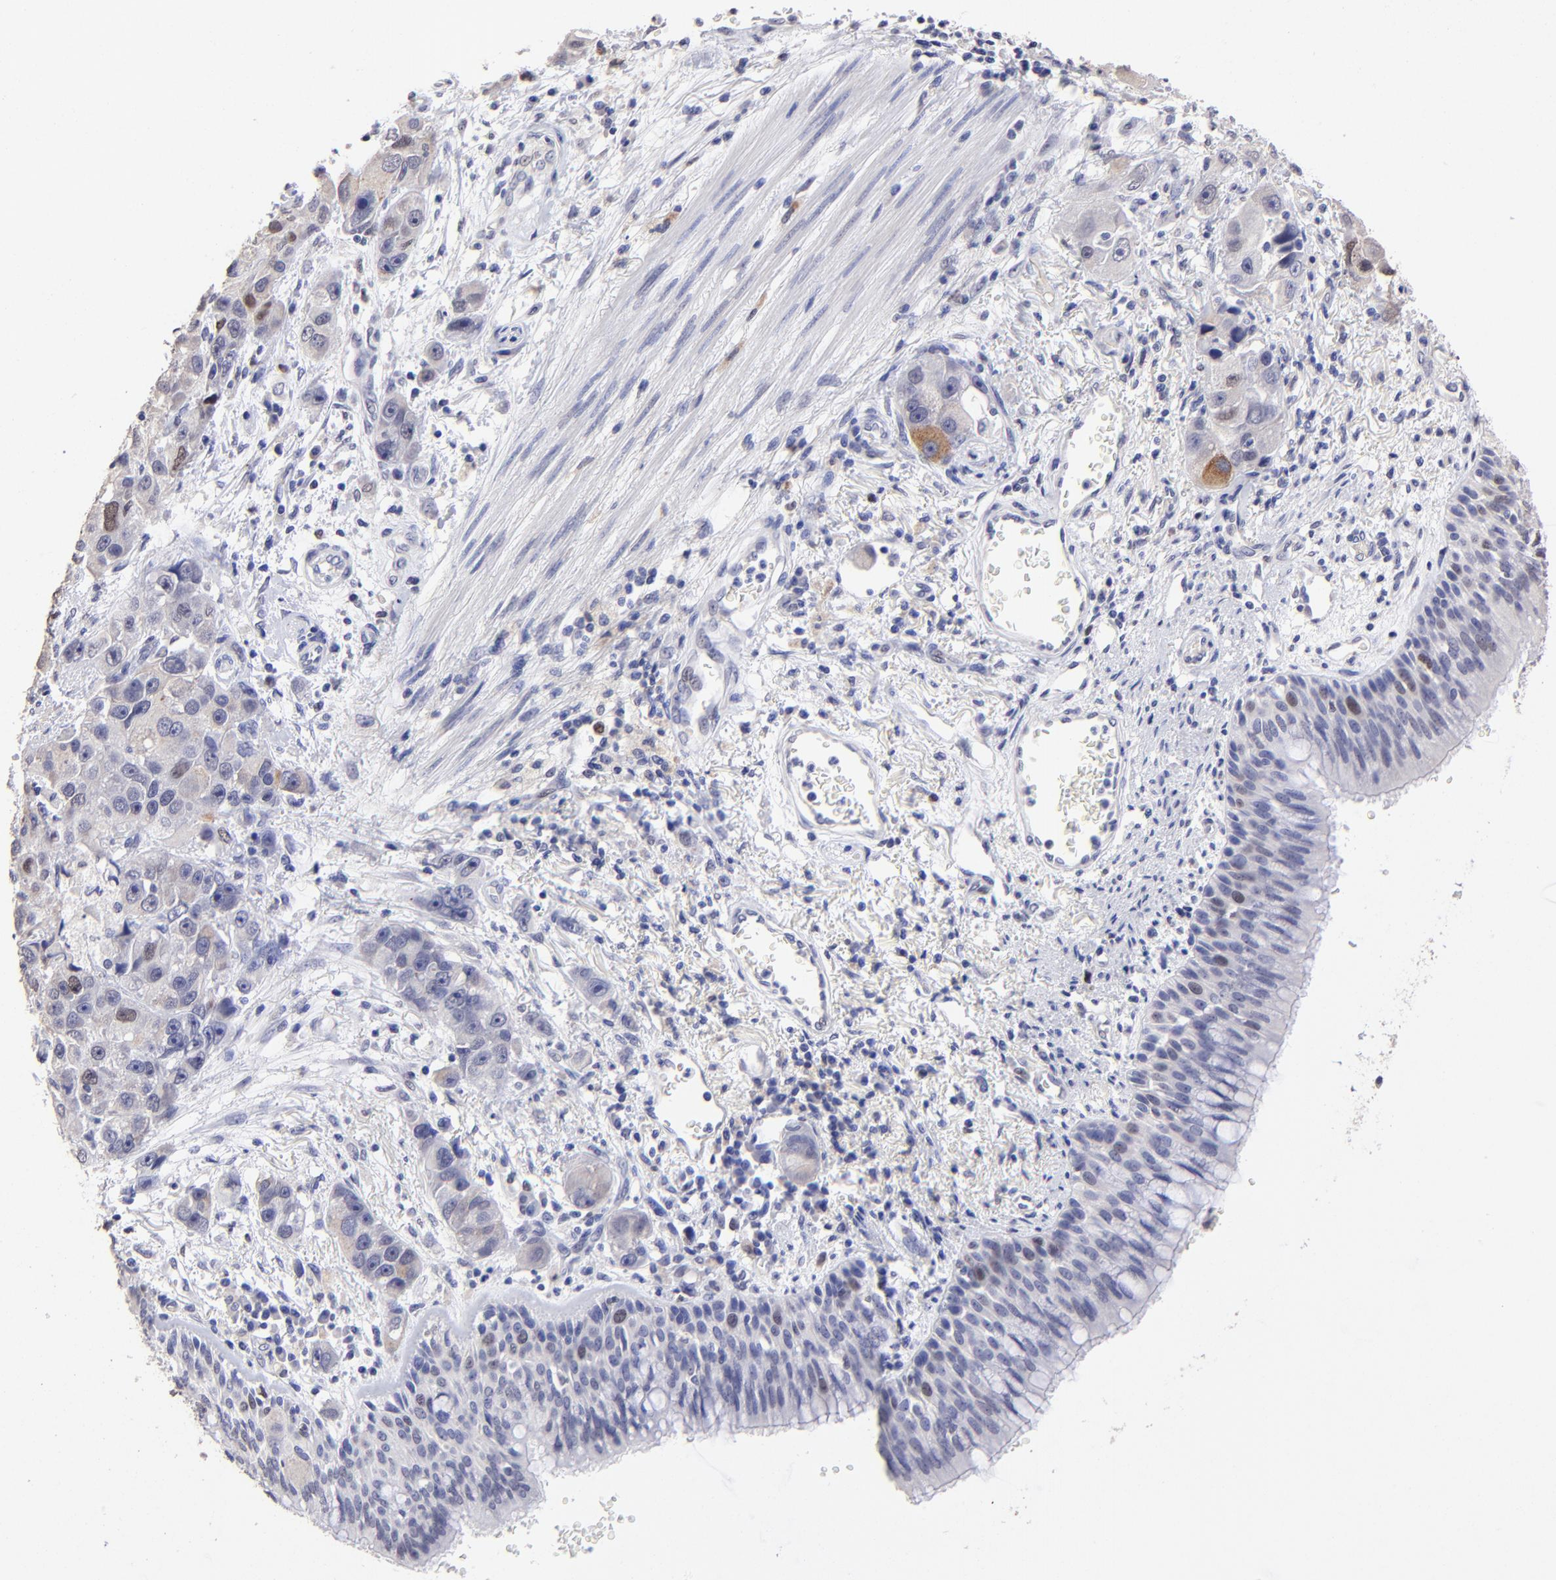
{"staining": {"intensity": "weak", "quantity": "<25%", "location": "nuclear"}, "tissue": "bronchus", "cell_type": "Respiratory epithelial cells", "image_type": "normal", "snomed": [{"axis": "morphology", "description": "Normal tissue, NOS"}, {"axis": "morphology", "description": "Adenocarcinoma, NOS"}, {"axis": "morphology", "description": "Adenocarcinoma, metastatic, NOS"}, {"axis": "topography", "description": "Lymph node"}, {"axis": "topography", "description": "Bronchus"}, {"axis": "topography", "description": "Lung"}], "caption": "IHC image of benign bronchus: human bronchus stained with DAB exhibits no significant protein staining in respiratory epithelial cells.", "gene": "DNMT1", "patient": {"sex": "female", "age": 54}}